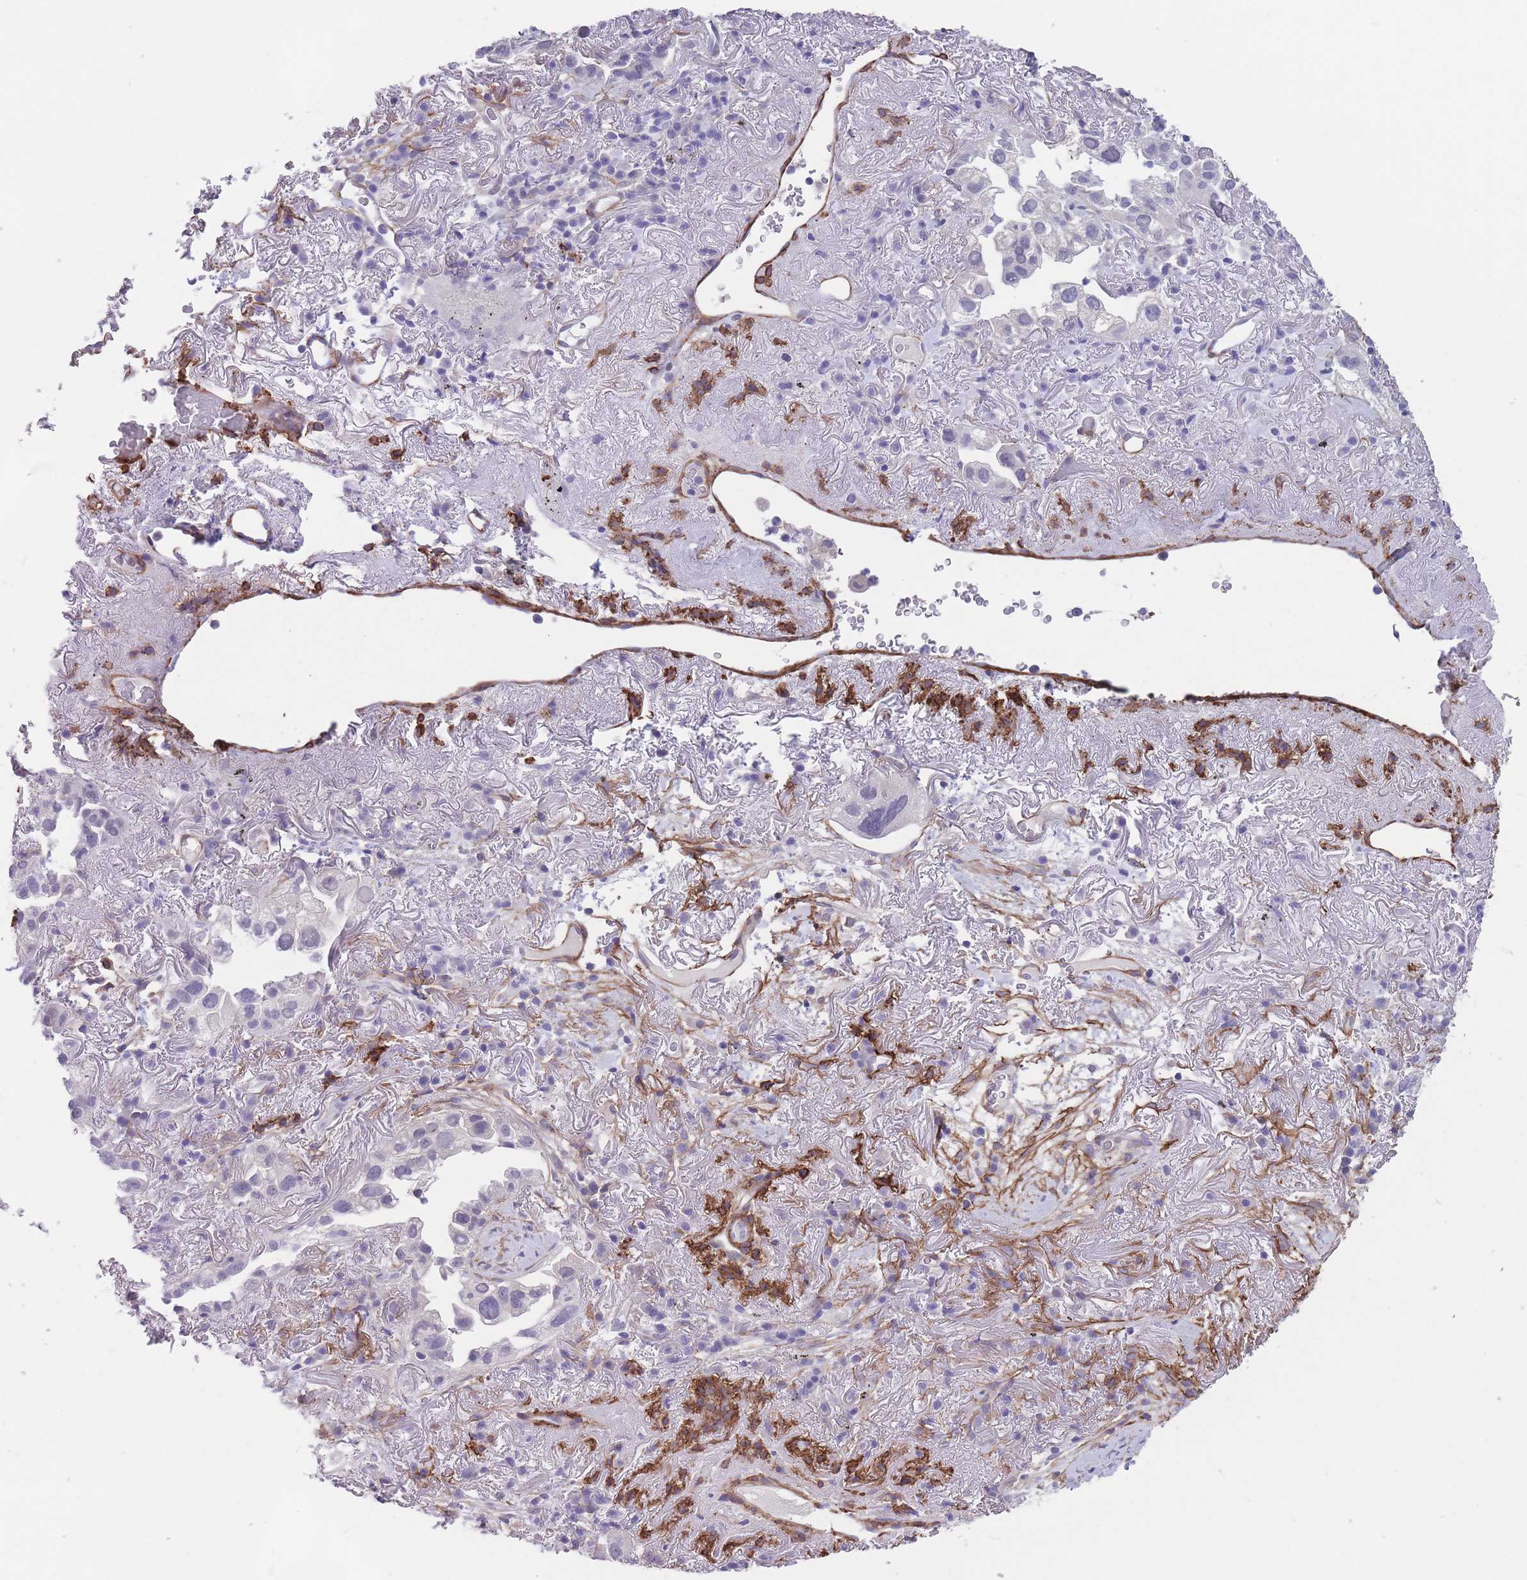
{"staining": {"intensity": "negative", "quantity": "none", "location": "none"}, "tissue": "lung cancer", "cell_type": "Tumor cells", "image_type": "cancer", "snomed": [{"axis": "morphology", "description": "Adenocarcinoma, NOS"}, {"axis": "topography", "description": "Lung"}], "caption": "Immunohistochemical staining of human lung cancer reveals no significant positivity in tumor cells.", "gene": "DPYD", "patient": {"sex": "female", "age": 69}}